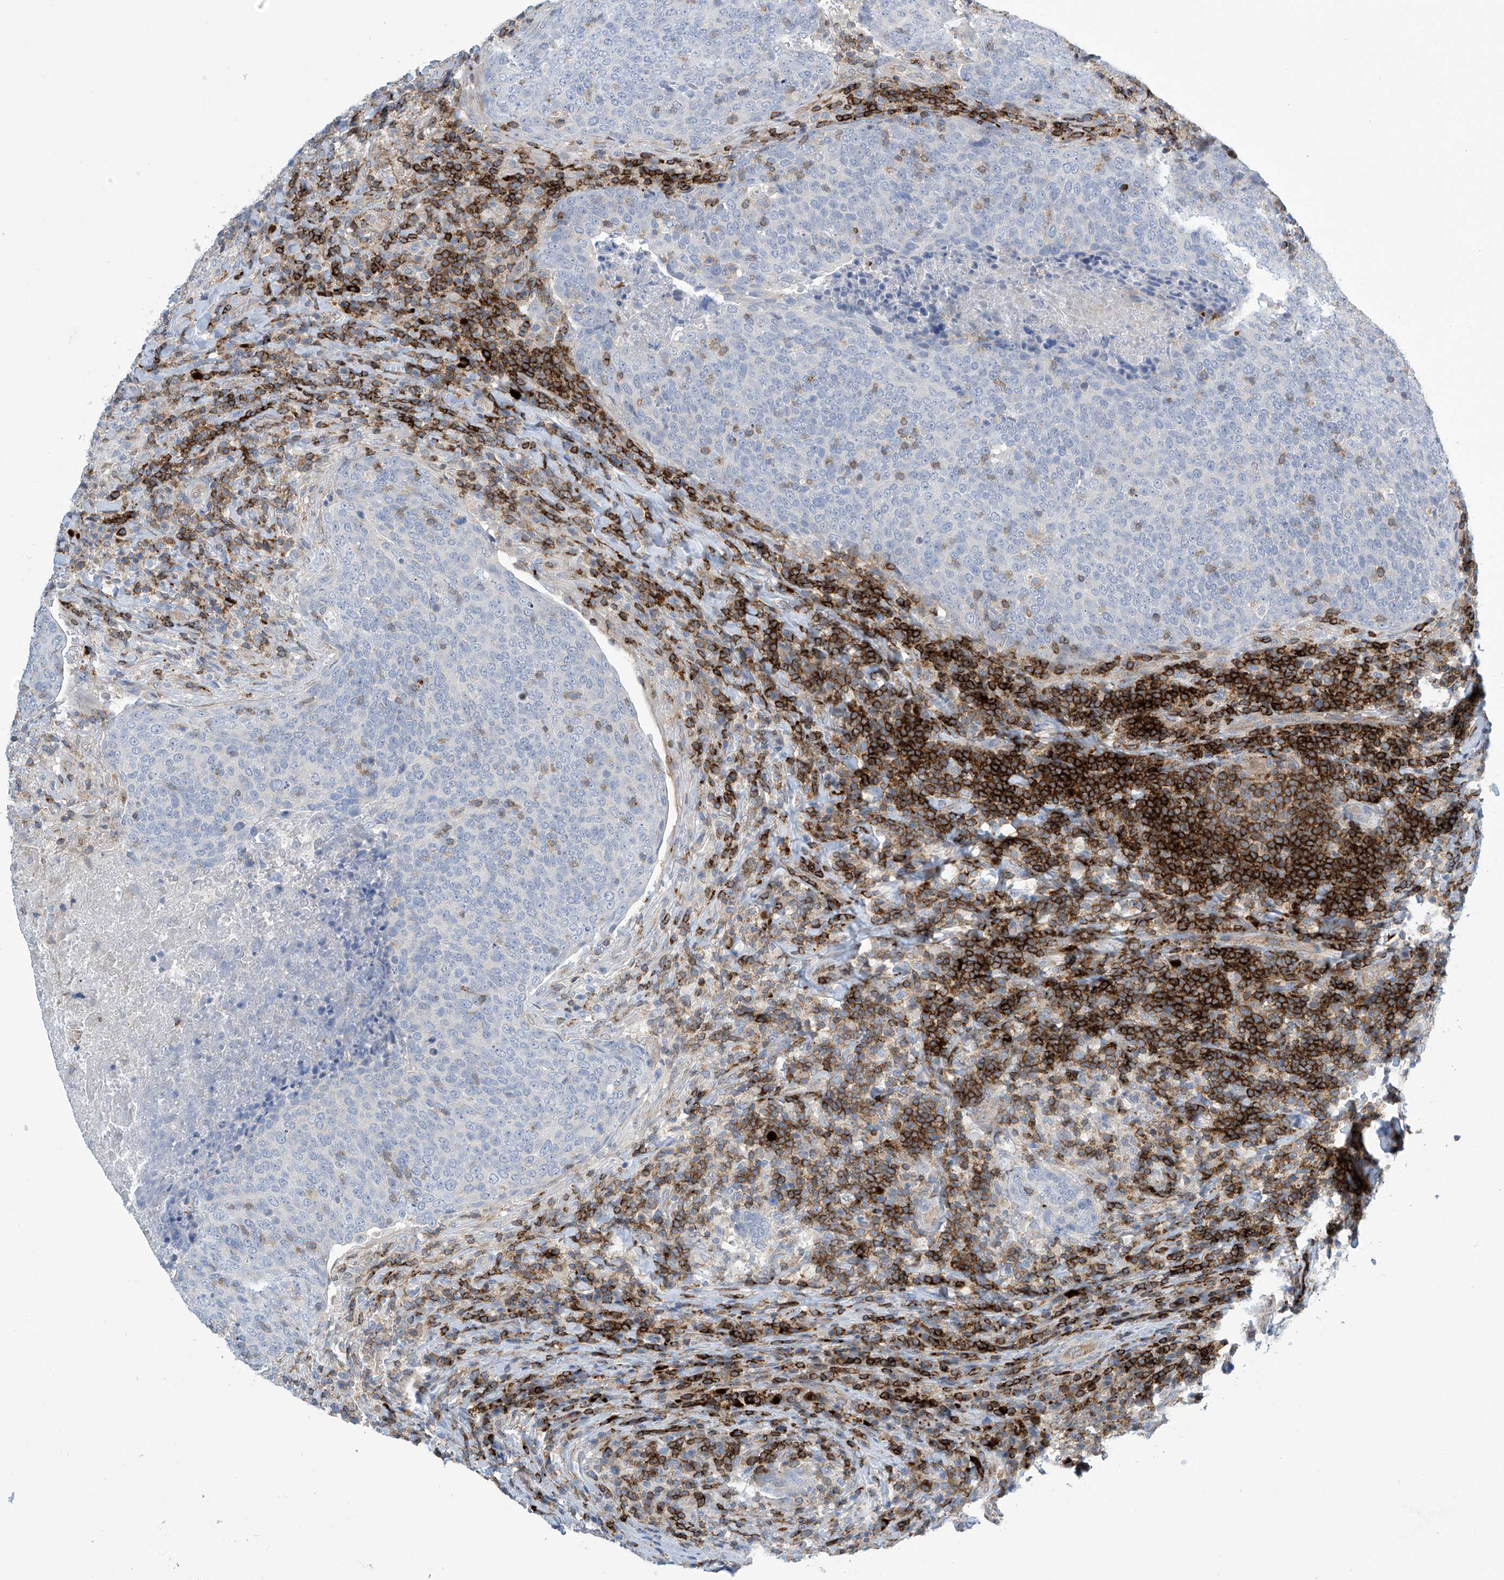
{"staining": {"intensity": "negative", "quantity": "none", "location": "none"}, "tissue": "head and neck cancer", "cell_type": "Tumor cells", "image_type": "cancer", "snomed": [{"axis": "morphology", "description": "Squamous cell carcinoma, NOS"}, {"axis": "morphology", "description": "Squamous cell carcinoma, metastatic, NOS"}, {"axis": "topography", "description": "Lymph node"}, {"axis": "topography", "description": "Head-Neck"}], "caption": "A micrograph of squamous cell carcinoma (head and neck) stained for a protein displays no brown staining in tumor cells.", "gene": "IBA57", "patient": {"sex": "male", "age": 62}}